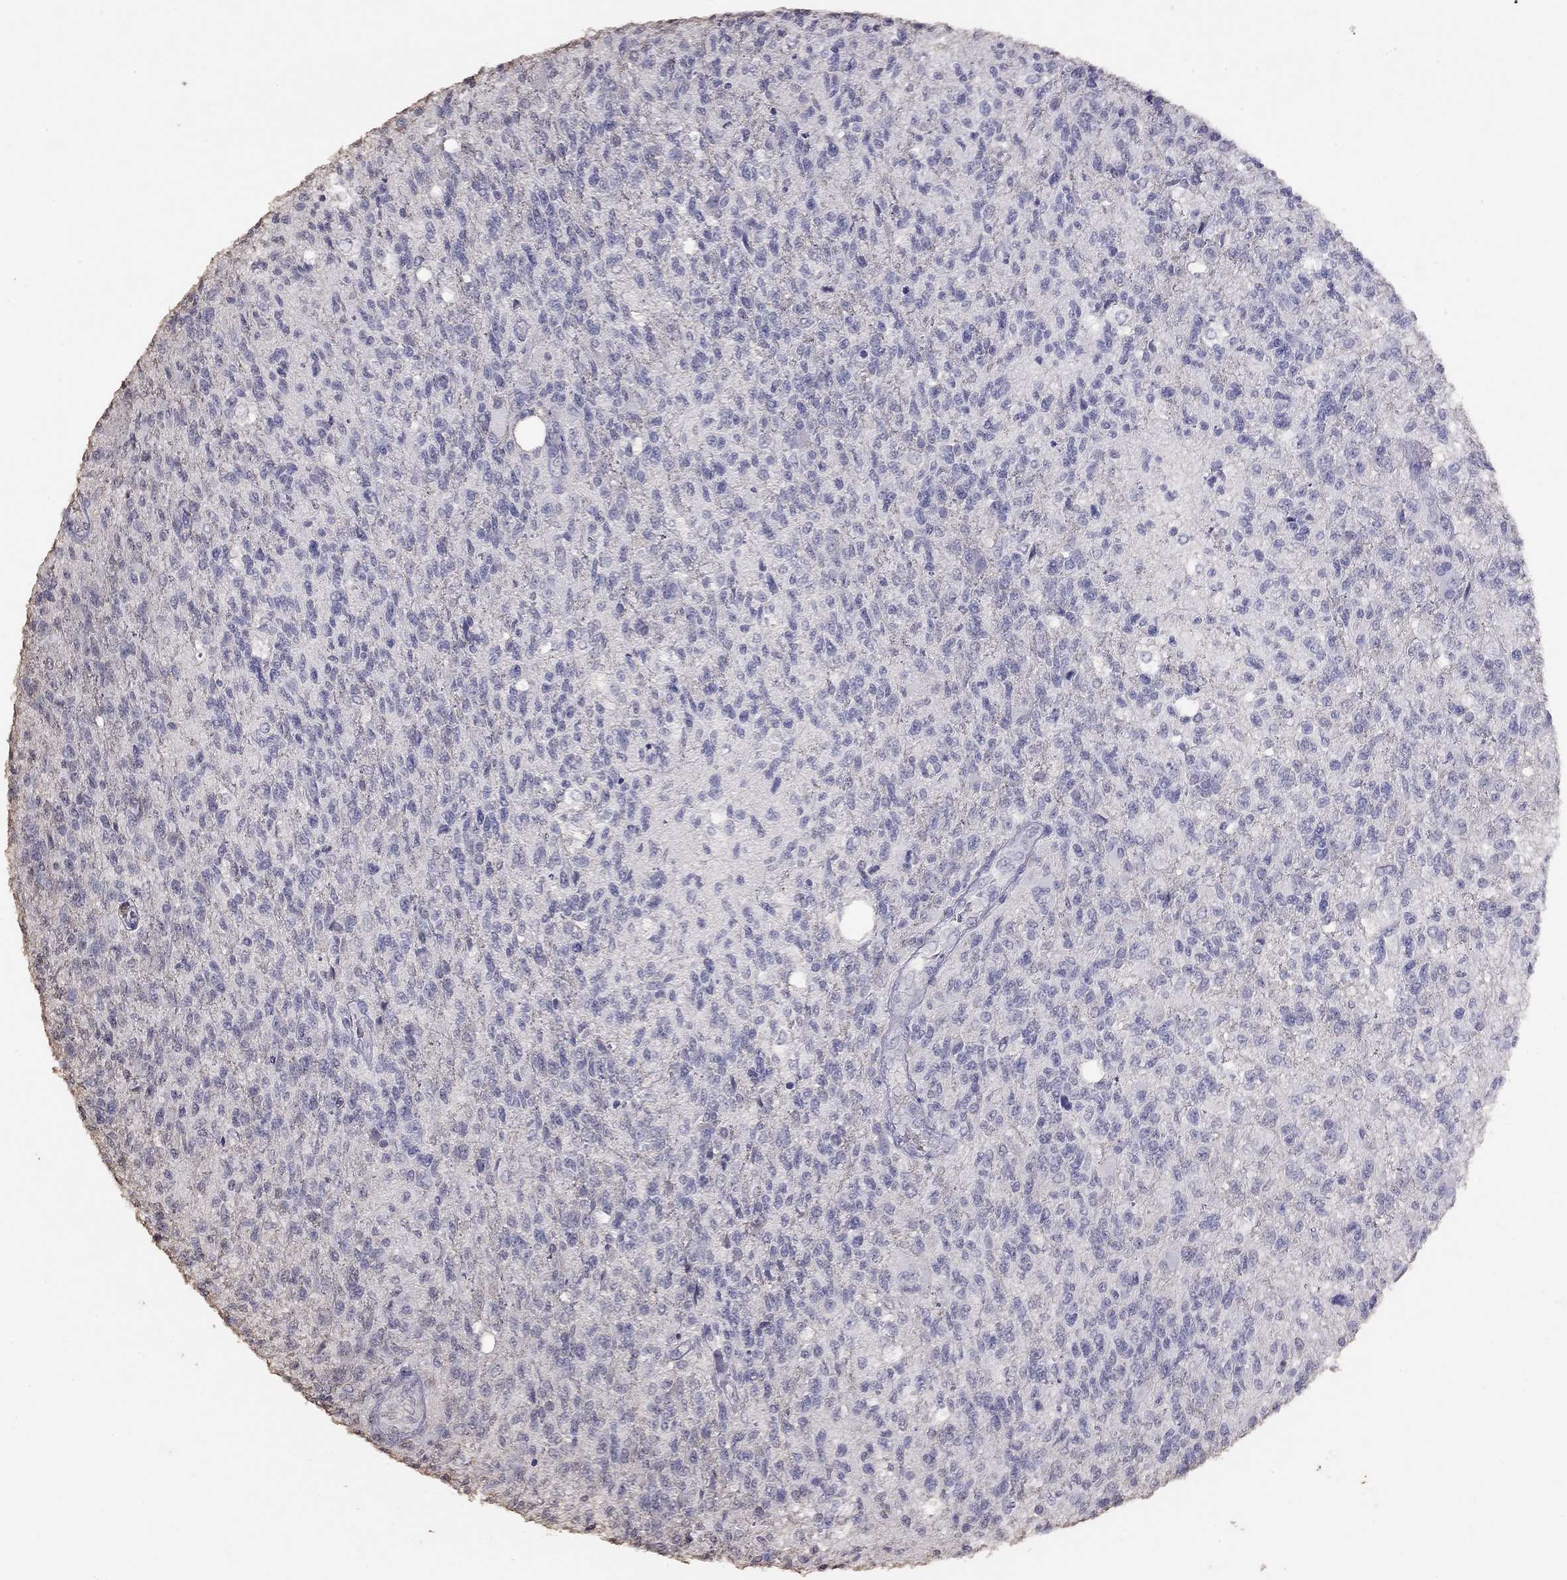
{"staining": {"intensity": "negative", "quantity": "none", "location": "none"}, "tissue": "glioma", "cell_type": "Tumor cells", "image_type": "cancer", "snomed": [{"axis": "morphology", "description": "Glioma, malignant, High grade"}, {"axis": "topography", "description": "Brain"}], "caption": "This is an IHC histopathology image of human glioma. There is no positivity in tumor cells.", "gene": "SUN3", "patient": {"sex": "male", "age": 56}}